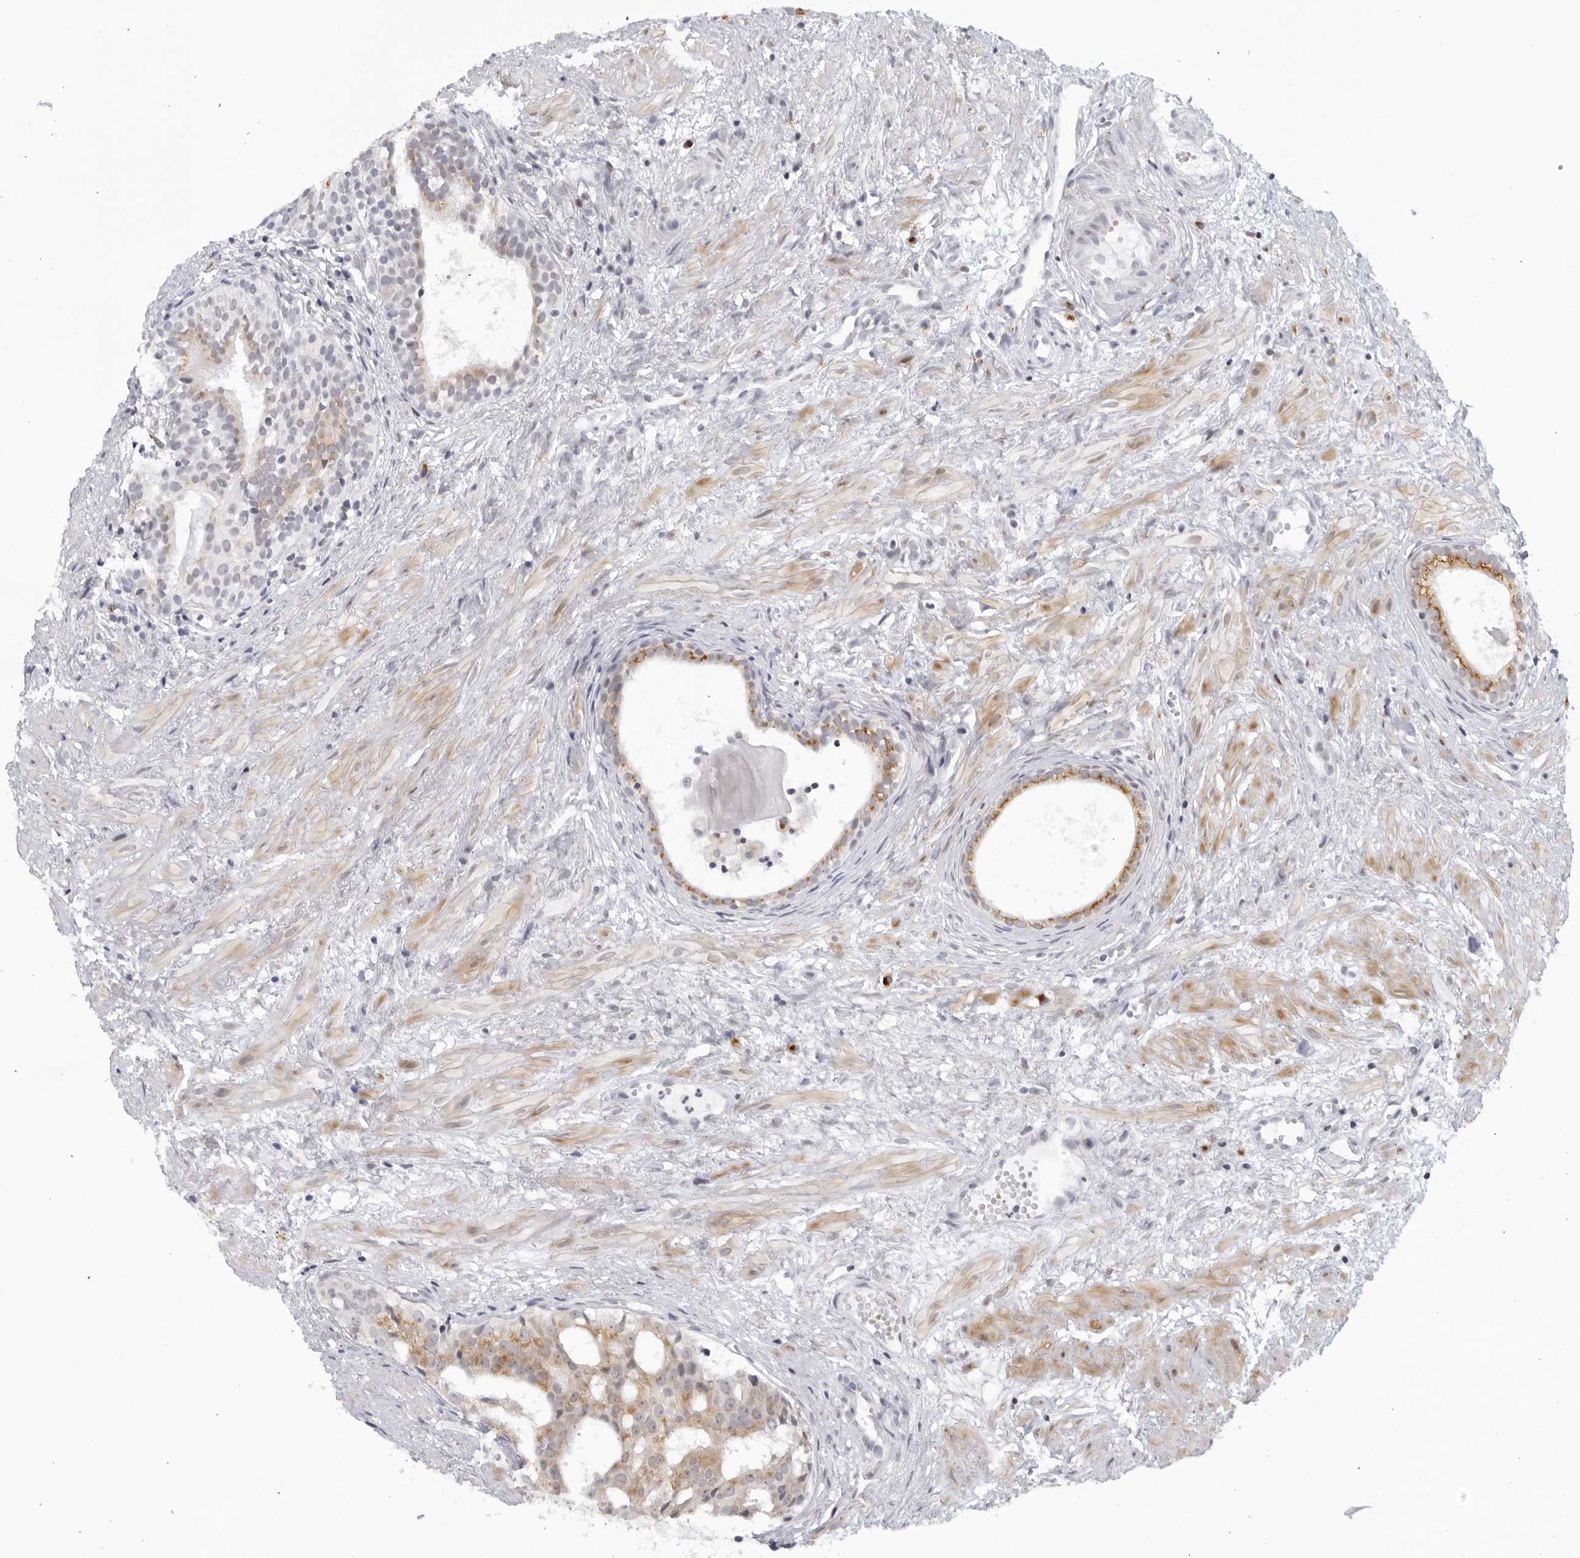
{"staining": {"intensity": "moderate", "quantity": "25%-75%", "location": "cytoplasmic/membranous"}, "tissue": "prostate cancer", "cell_type": "Tumor cells", "image_type": "cancer", "snomed": [{"axis": "morphology", "description": "Adenocarcinoma, Low grade"}, {"axis": "topography", "description": "Prostate"}], "caption": "Protein expression analysis of human prostate adenocarcinoma (low-grade) reveals moderate cytoplasmic/membranous staining in about 25%-75% of tumor cells. (Stains: DAB (3,3'-diaminobenzidine) in brown, nuclei in blue, Microscopy: brightfield microscopy at high magnification).", "gene": "WDTC1", "patient": {"sex": "male", "age": 88}}